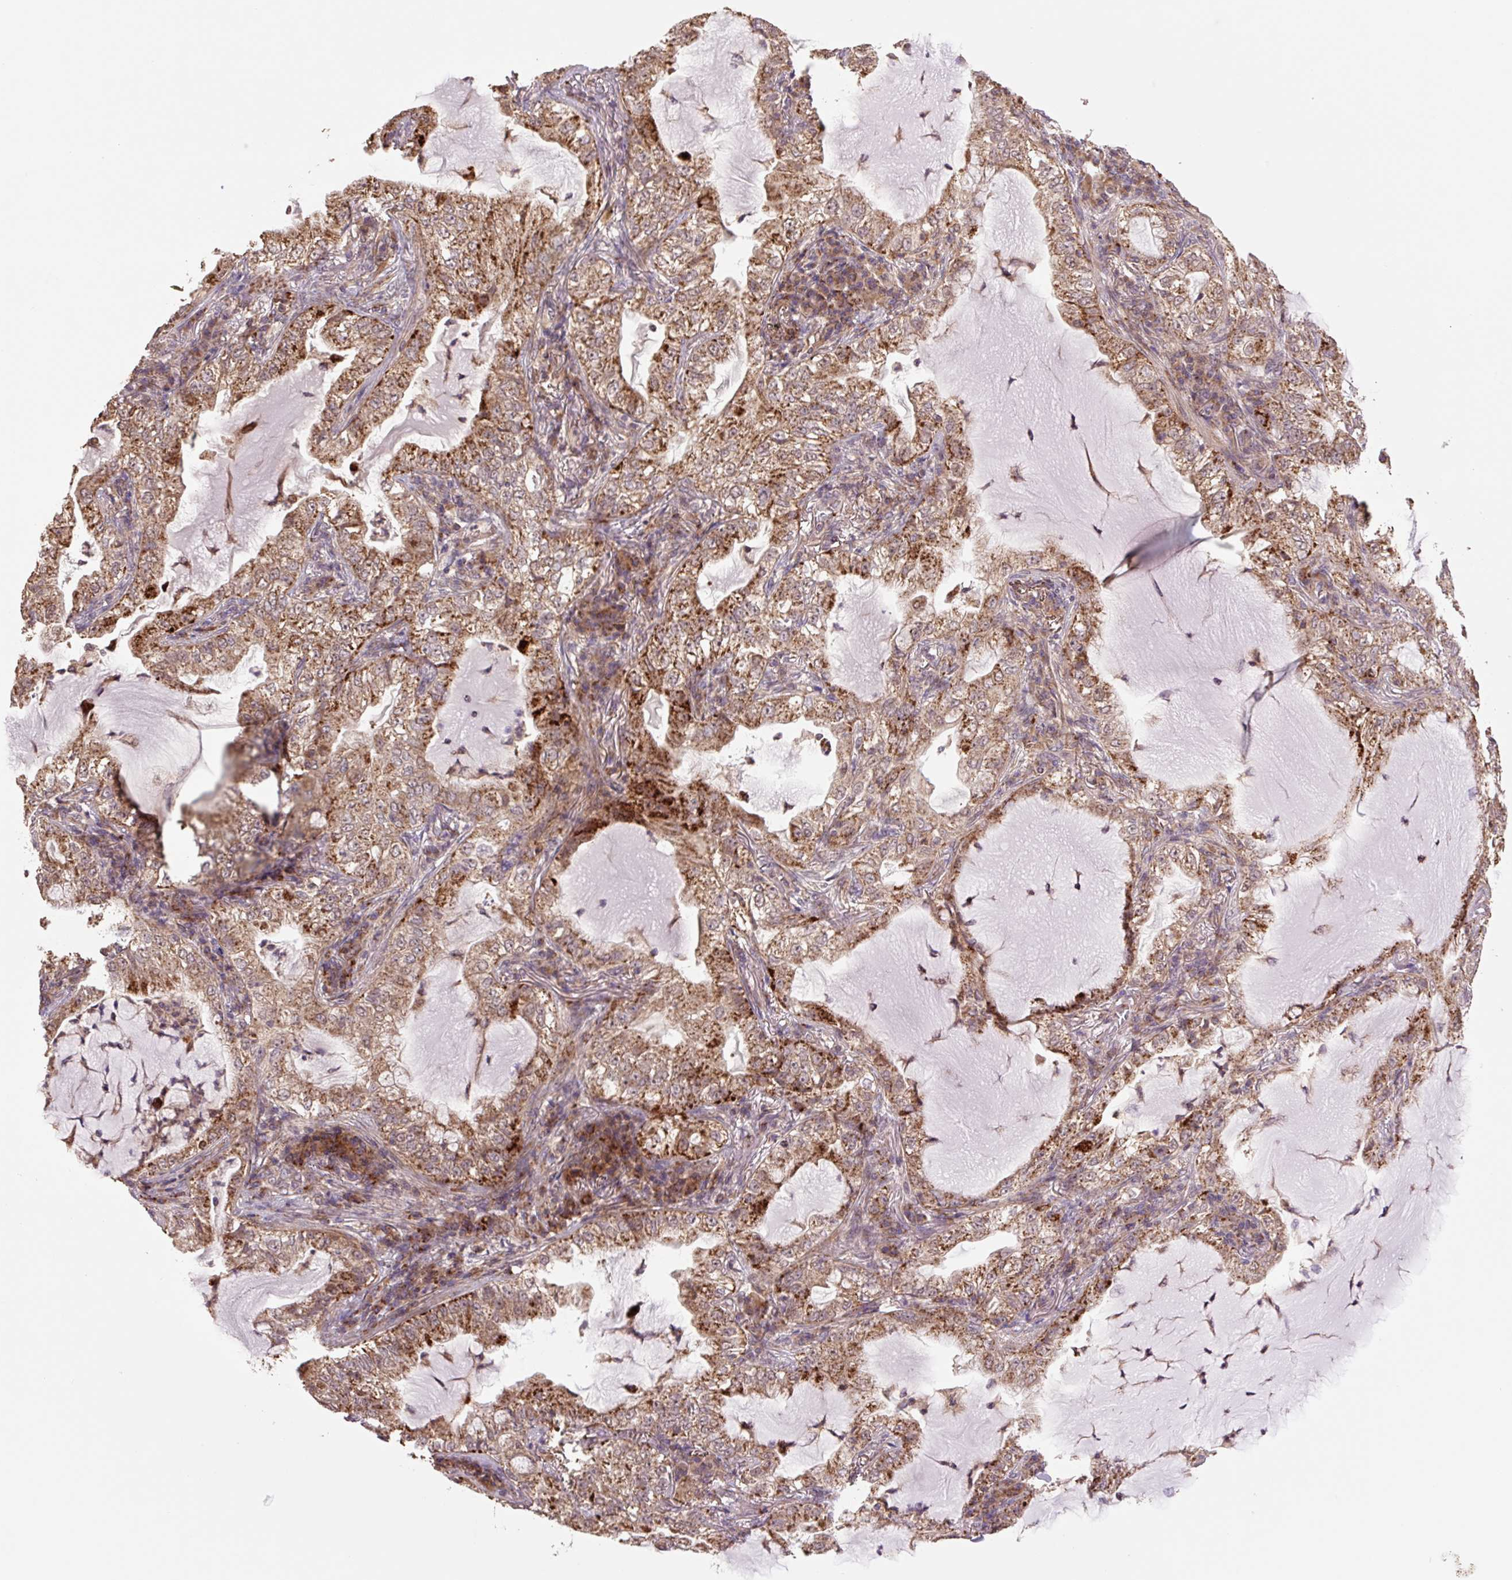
{"staining": {"intensity": "moderate", "quantity": ">75%", "location": "cytoplasmic/membranous"}, "tissue": "lung cancer", "cell_type": "Tumor cells", "image_type": "cancer", "snomed": [{"axis": "morphology", "description": "Adenocarcinoma, NOS"}, {"axis": "topography", "description": "Lung"}], "caption": "Immunohistochemical staining of lung cancer exhibits moderate cytoplasmic/membranous protein expression in approximately >75% of tumor cells.", "gene": "TMEM160", "patient": {"sex": "female", "age": 73}}